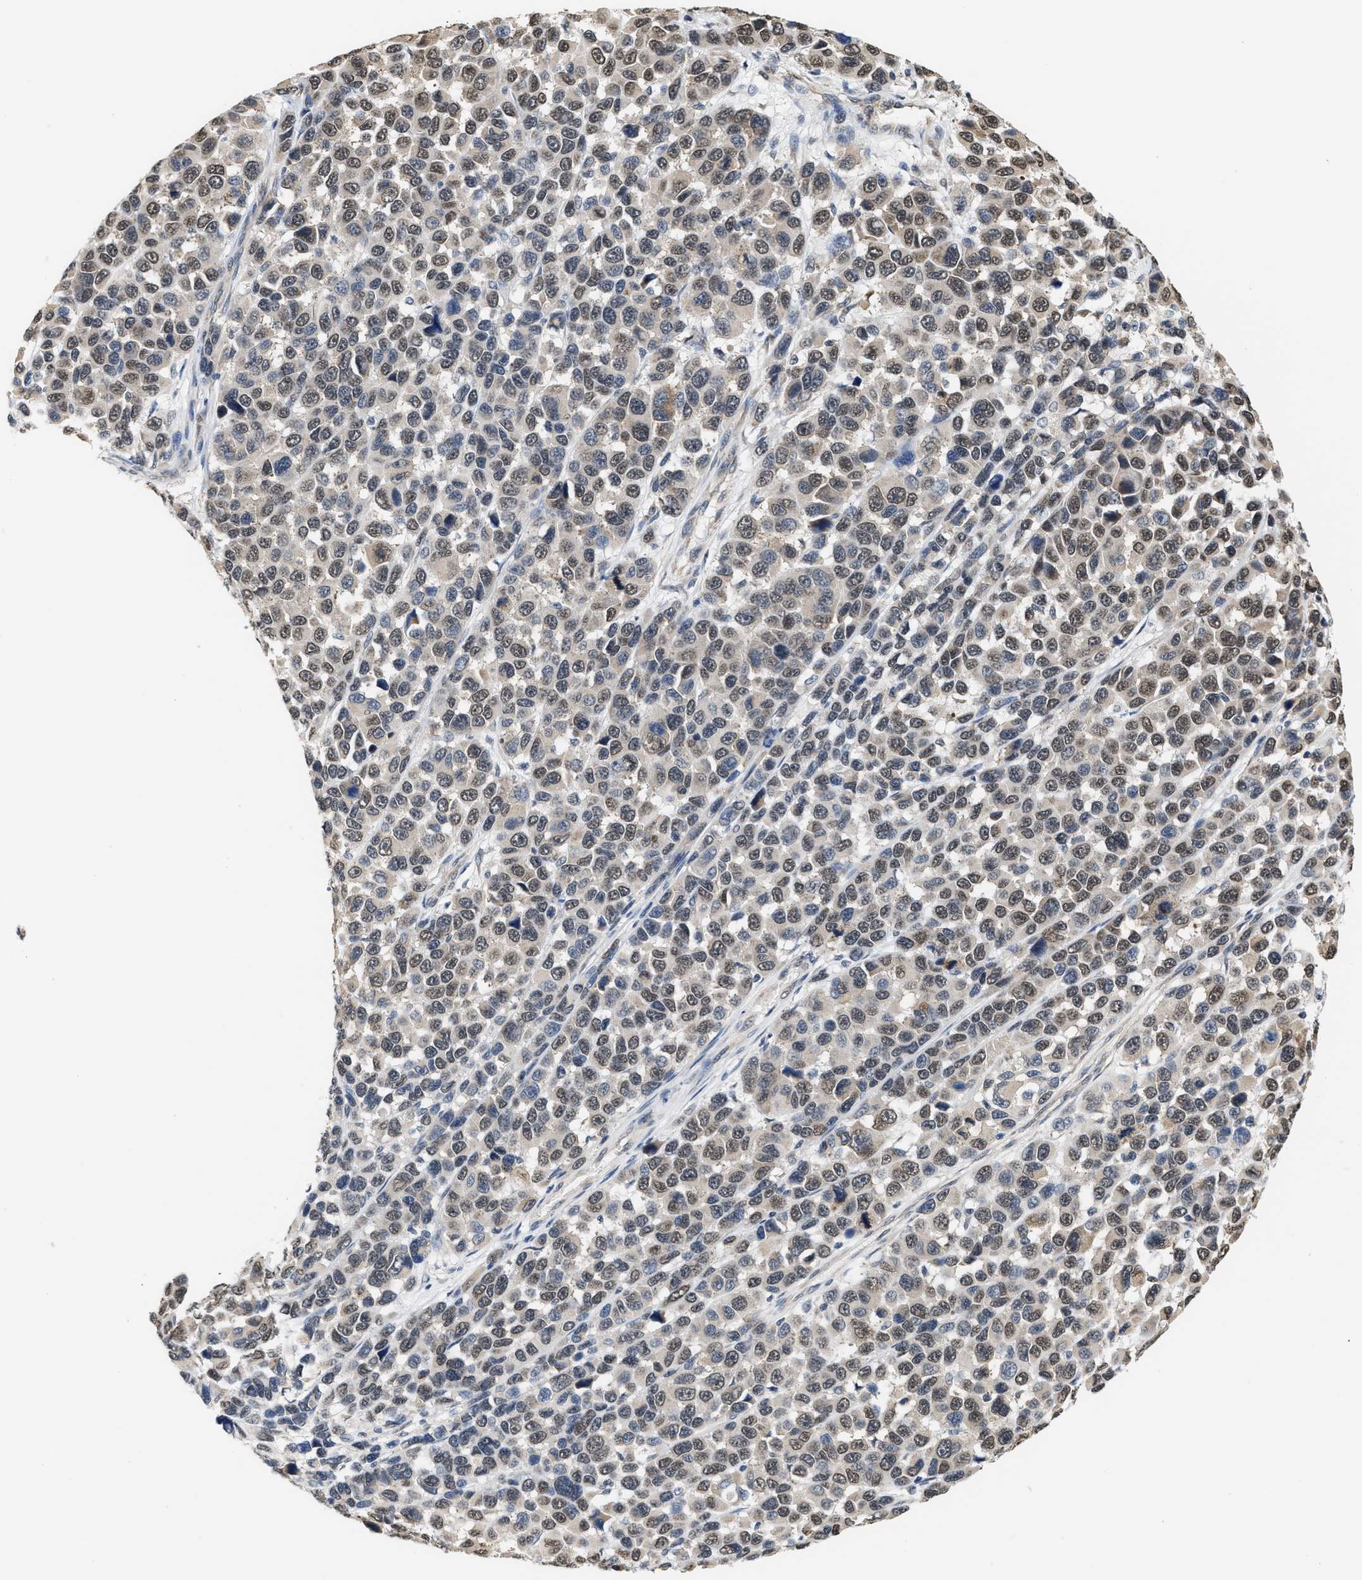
{"staining": {"intensity": "weak", "quantity": ">75%", "location": "nuclear"}, "tissue": "melanoma", "cell_type": "Tumor cells", "image_type": "cancer", "snomed": [{"axis": "morphology", "description": "Malignant melanoma, NOS"}, {"axis": "topography", "description": "Skin"}], "caption": "Immunohistochemistry (IHC) photomicrograph of neoplastic tissue: human melanoma stained using immunohistochemistry shows low levels of weak protein expression localized specifically in the nuclear of tumor cells, appearing as a nuclear brown color.", "gene": "GIGYF1", "patient": {"sex": "male", "age": 53}}